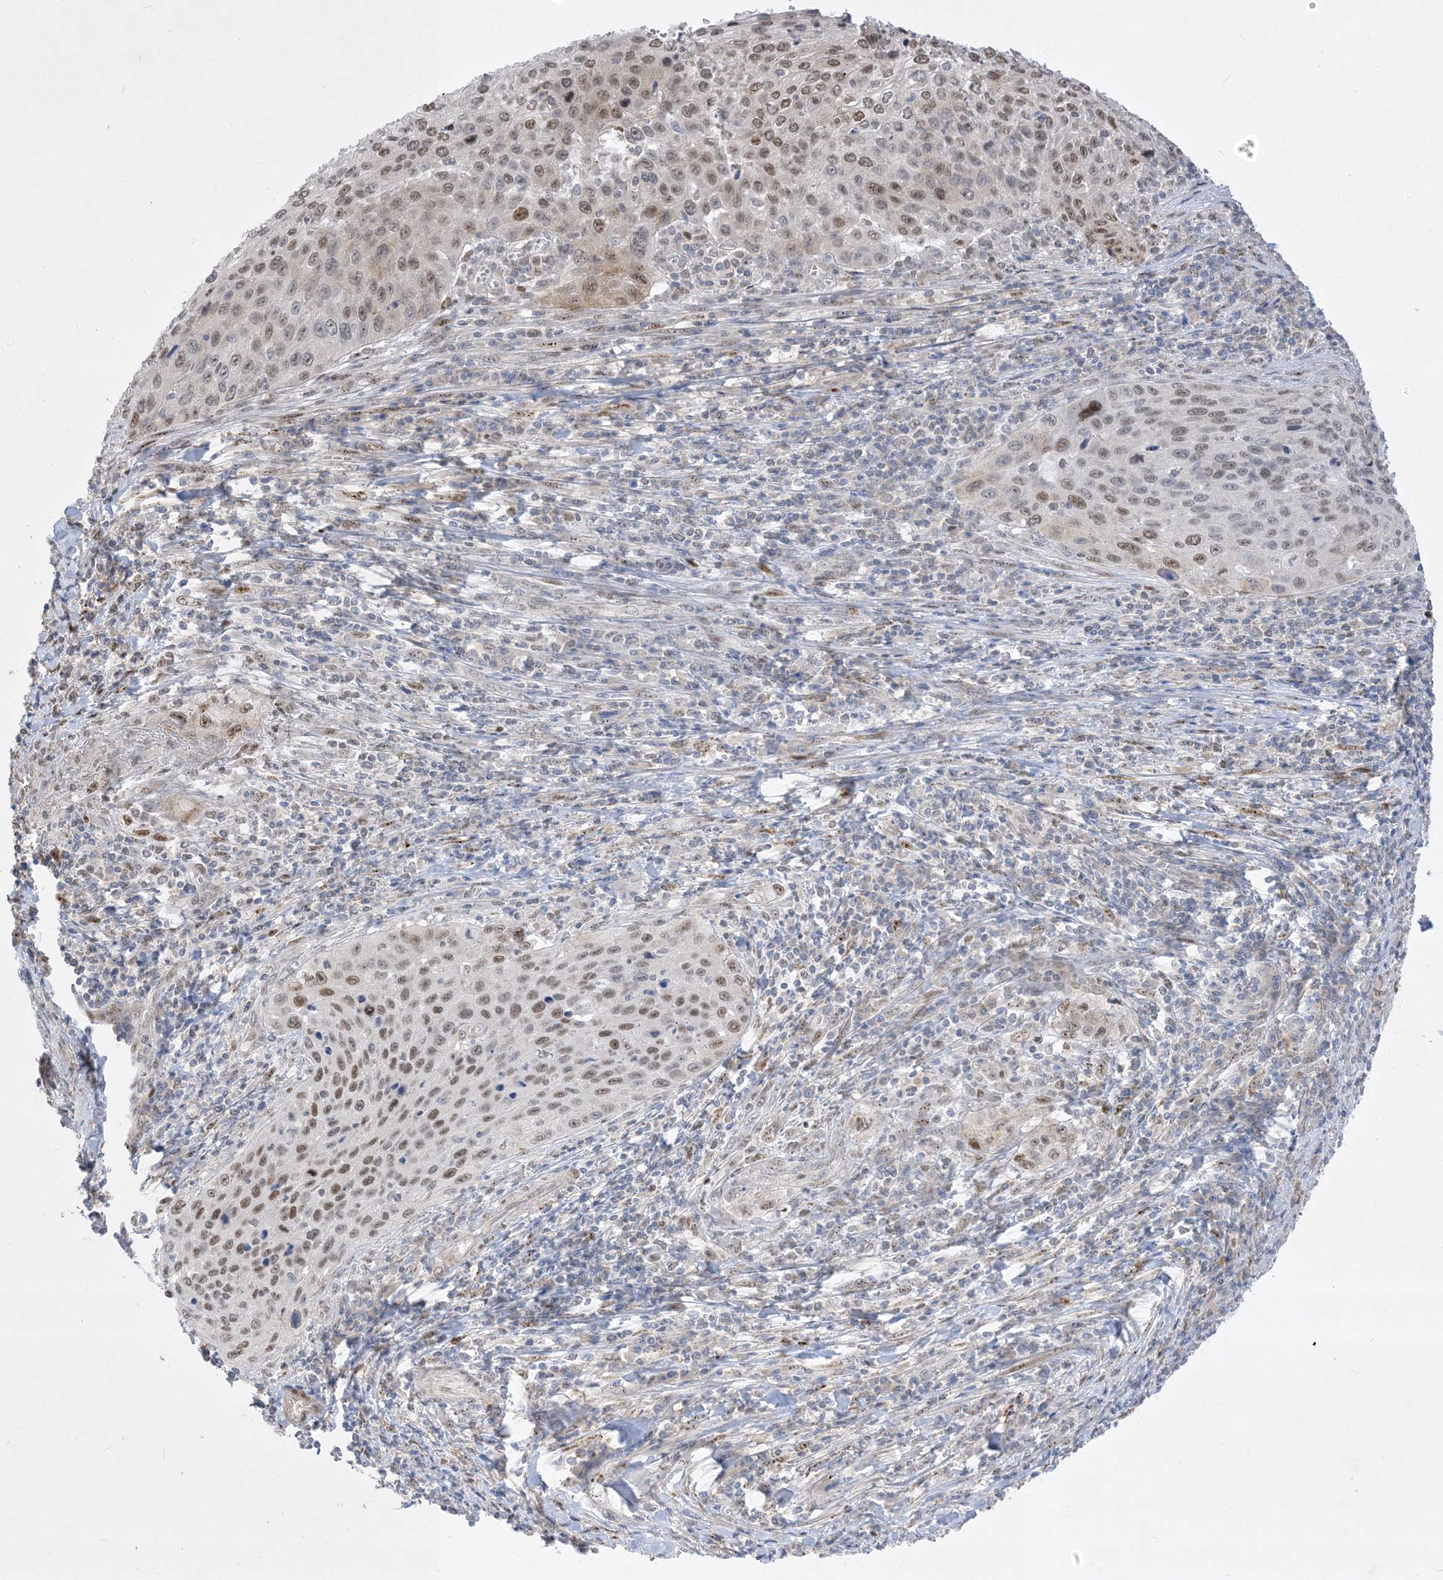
{"staining": {"intensity": "moderate", "quantity": "25%-75%", "location": "nuclear"}, "tissue": "cervical cancer", "cell_type": "Tumor cells", "image_type": "cancer", "snomed": [{"axis": "morphology", "description": "Squamous cell carcinoma, NOS"}, {"axis": "topography", "description": "Cervix"}], "caption": "The immunohistochemical stain labels moderate nuclear positivity in tumor cells of cervical squamous cell carcinoma tissue.", "gene": "BHLHE40", "patient": {"sex": "female", "age": 32}}